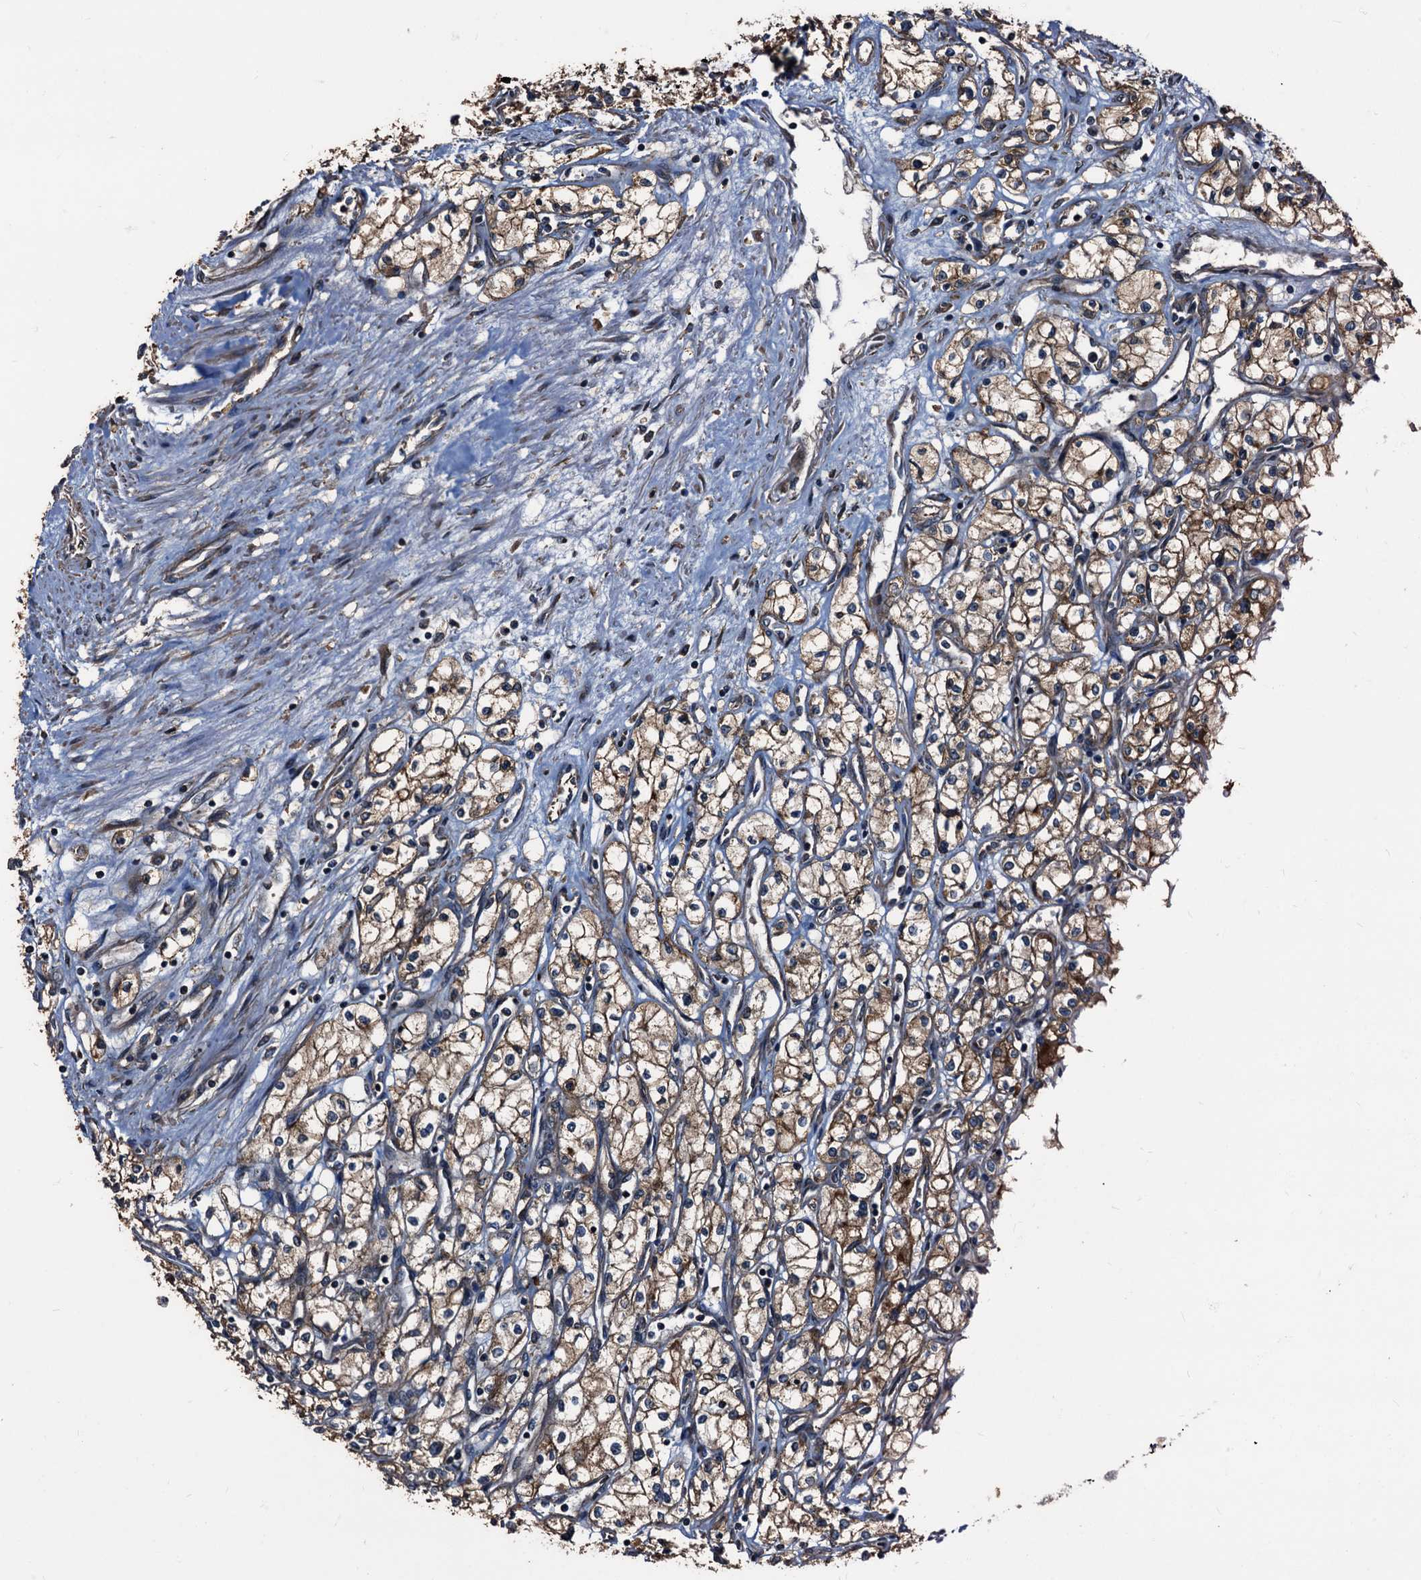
{"staining": {"intensity": "moderate", "quantity": ">75%", "location": "cytoplasmic/membranous"}, "tissue": "renal cancer", "cell_type": "Tumor cells", "image_type": "cancer", "snomed": [{"axis": "morphology", "description": "Adenocarcinoma, NOS"}, {"axis": "topography", "description": "Kidney"}], "caption": "Immunohistochemistry image of neoplastic tissue: renal cancer stained using immunohistochemistry displays medium levels of moderate protein expression localized specifically in the cytoplasmic/membranous of tumor cells, appearing as a cytoplasmic/membranous brown color.", "gene": "PEX5", "patient": {"sex": "male", "age": 59}}